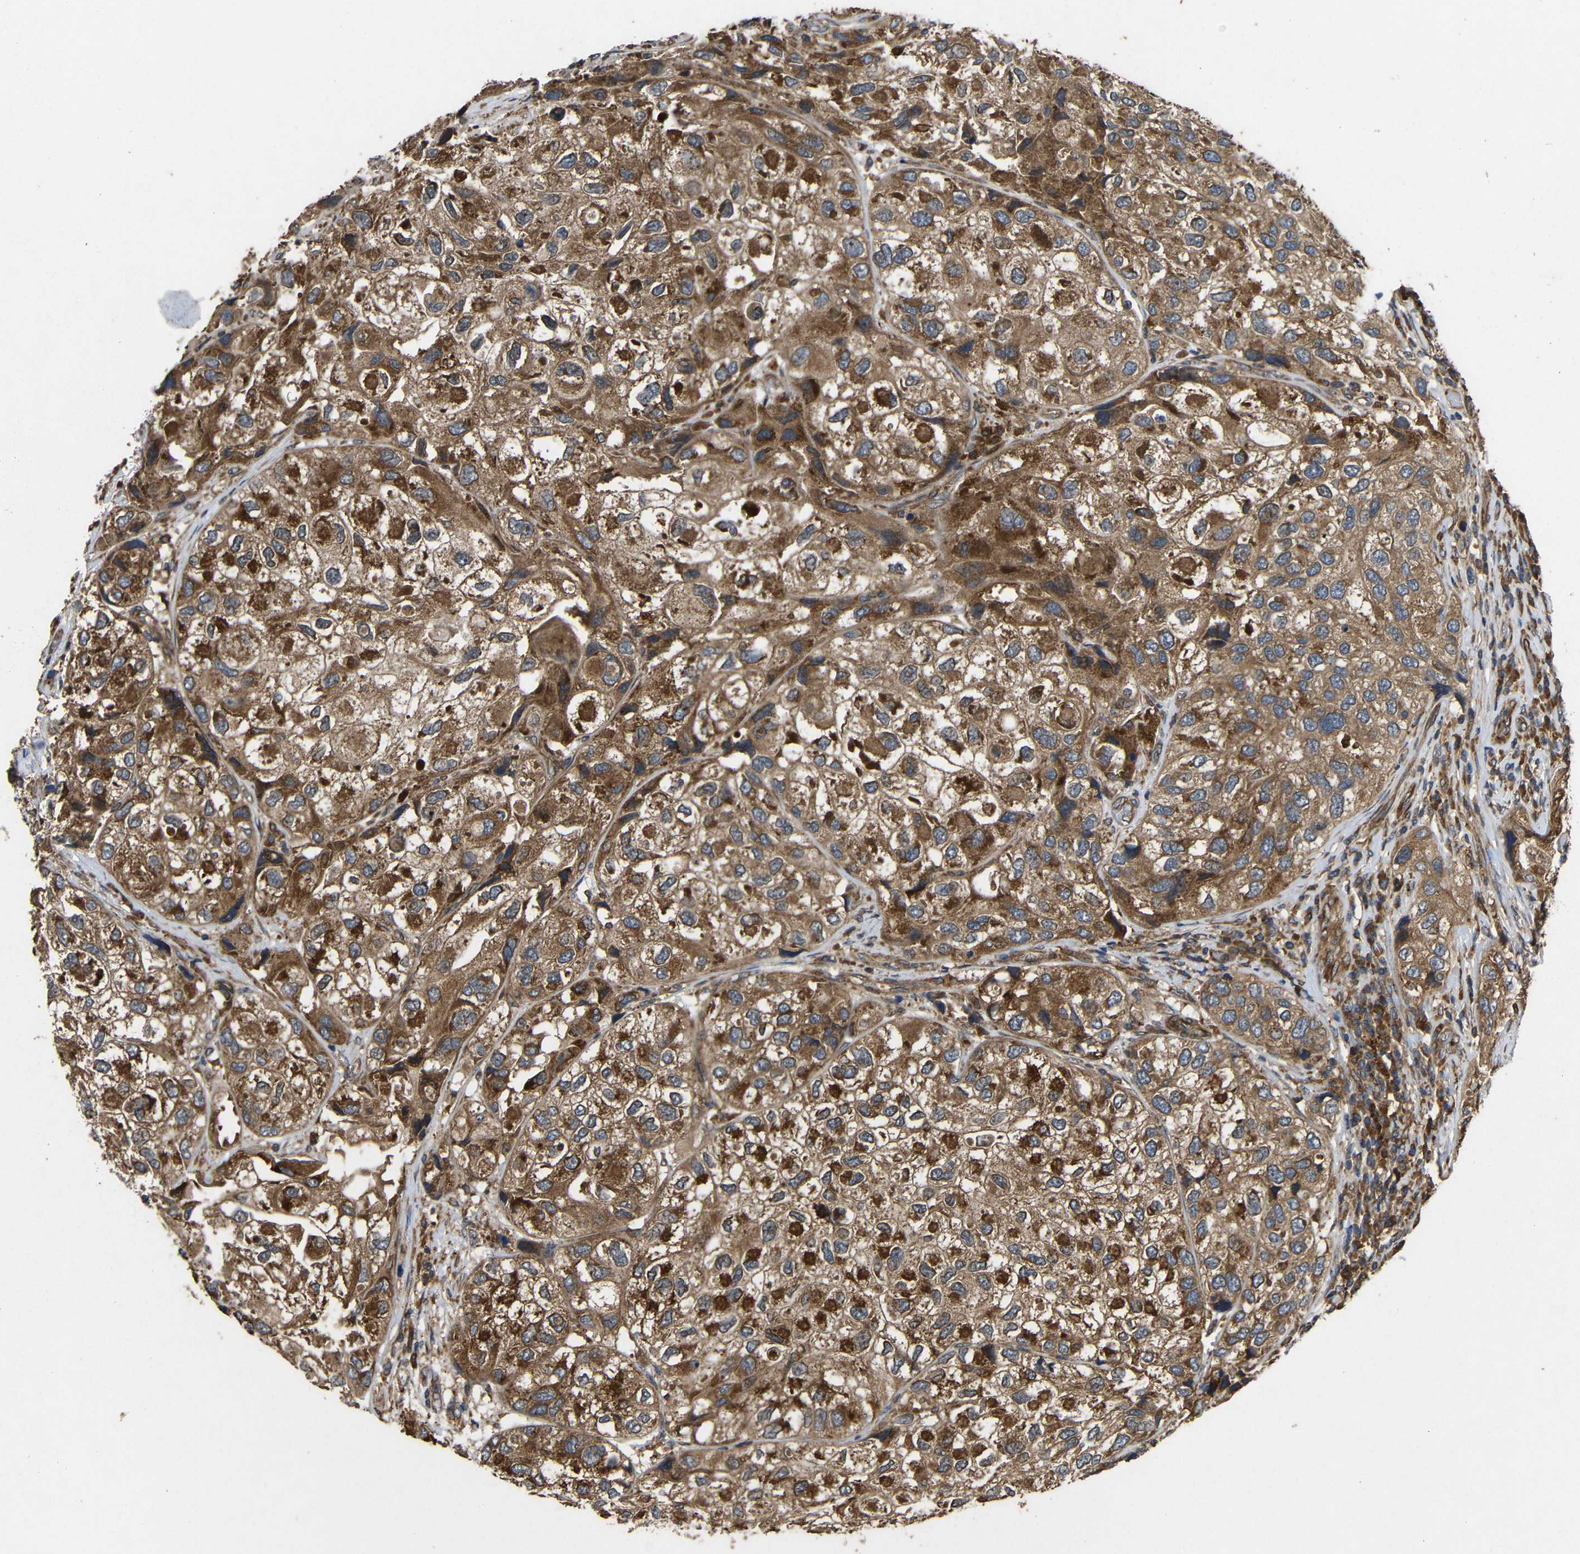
{"staining": {"intensity": "moderate", "quantity": ">75%", "location": "cytoplasmic/membranous"}, "tissue": "urothelial cancer", "cell_type": "Tumor cells", "image_type": "cancer", "snomed": [{"axis": "morphology", "description": "Urothelial carcinoma, High grade"}, {"axis": "topography", "description": "Urinary bladder"}], "caption": "Immunohistochemistry (IHC) histopathology image of neoplastic tissue: urothelial cancer stained using immunohistochemistry reveals medium levels of moderate protein expression localized specifically in the cytoplasmic/membranous of tumor cells, appearing as a cytoplasmic/membranous brown color.", "gene": "EIF2S1", "patient": {"sex": "female", "age": 64}}